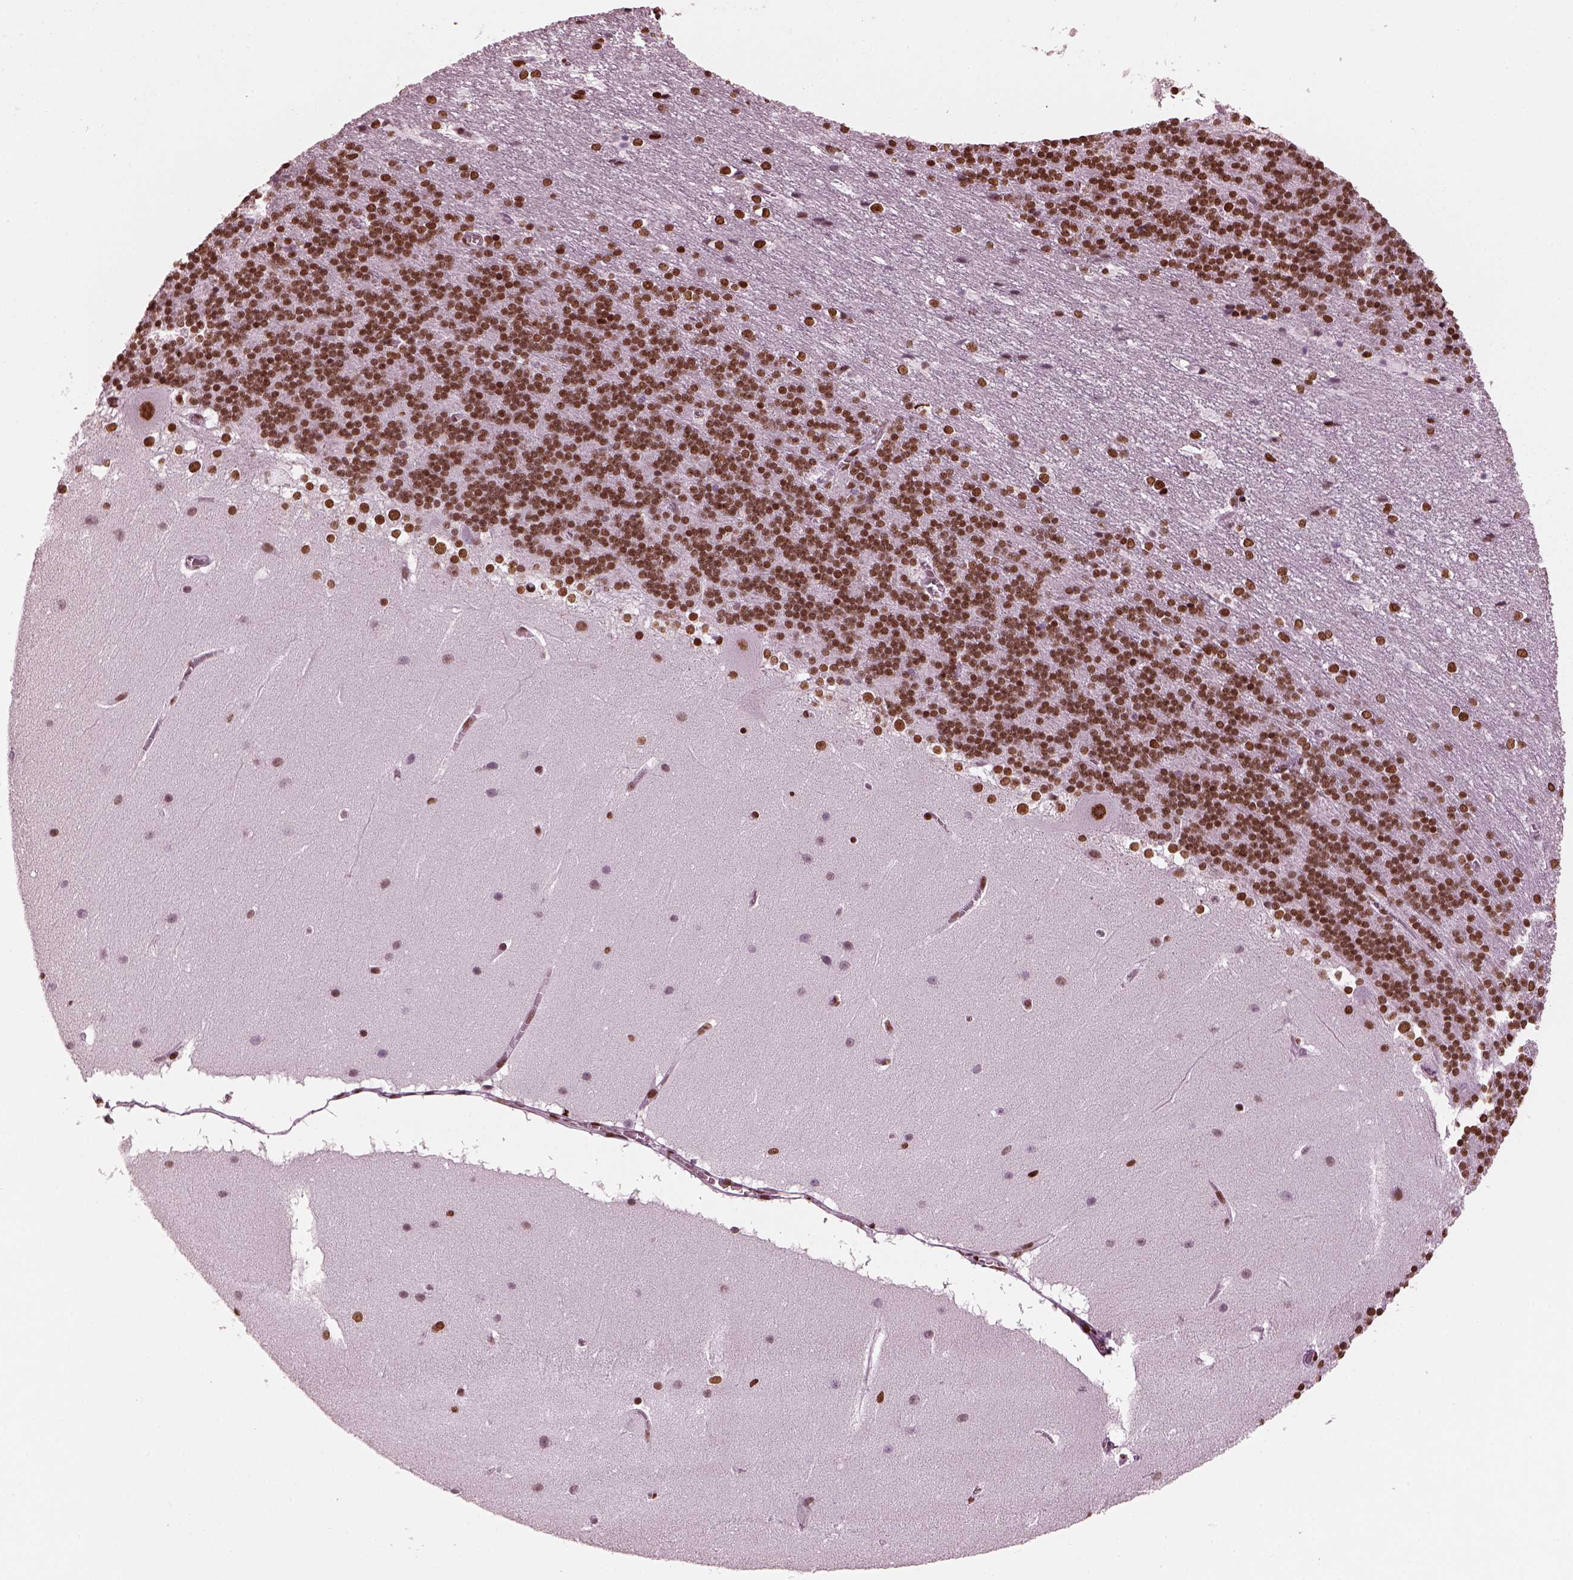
{"staining": {"intensity": "moderate", "quantity": ">75%", "location": "nuclear"}, "tissue": "cerebellum", "cell_type": "Cells in granular layer", "image_type": "normal", "snomed": [{"axis": "morphology", "description": "Normal tissue, NOS"}, {"axis": "topography", "description": "Cerebellum"}], "caption": "Immunohistochemical staining of unremarkable human cerebellum displays >75% levels of moderate nuclear protein staining in about >75% of cells in granular layer. (DAB (3,3'-diaminobenzidine) IHC, brown staining for protein, blue staining for nuclei).", "gene": "CBFA2T3", "patient": {"sex": "female", "age": 19}}